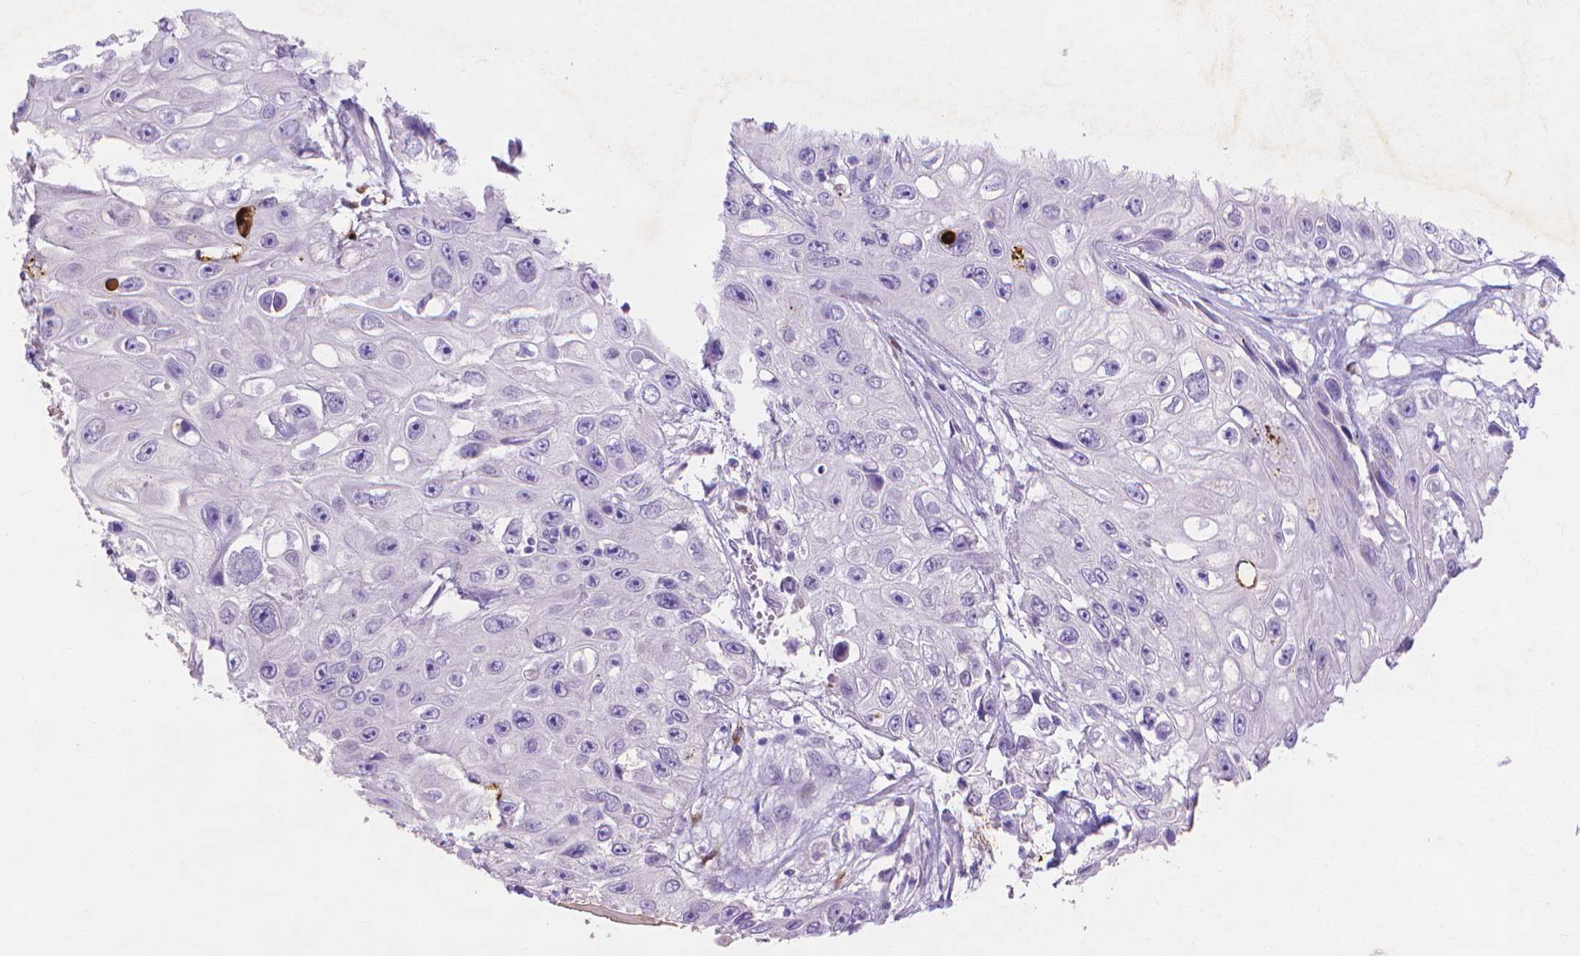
{"staining": {"intensity": "negative", "quantity": "none", "location": "none"}, "tissue": "skin cancer", "cell_type": "Tumor cells", "image_type": "cancer", "snomed": [{"axis": "morphology", "description": "Squamous cell carcinoma, NOS"}, {"axis": "topography", "description": "Skin"}], "caption": "Photomicrograph shows no protein expression in tumor cells of skin cancer (squamous cell carcinoma) tissue.", "gene": "MMP11", "patient": {"sex": "male", "age": 82}}